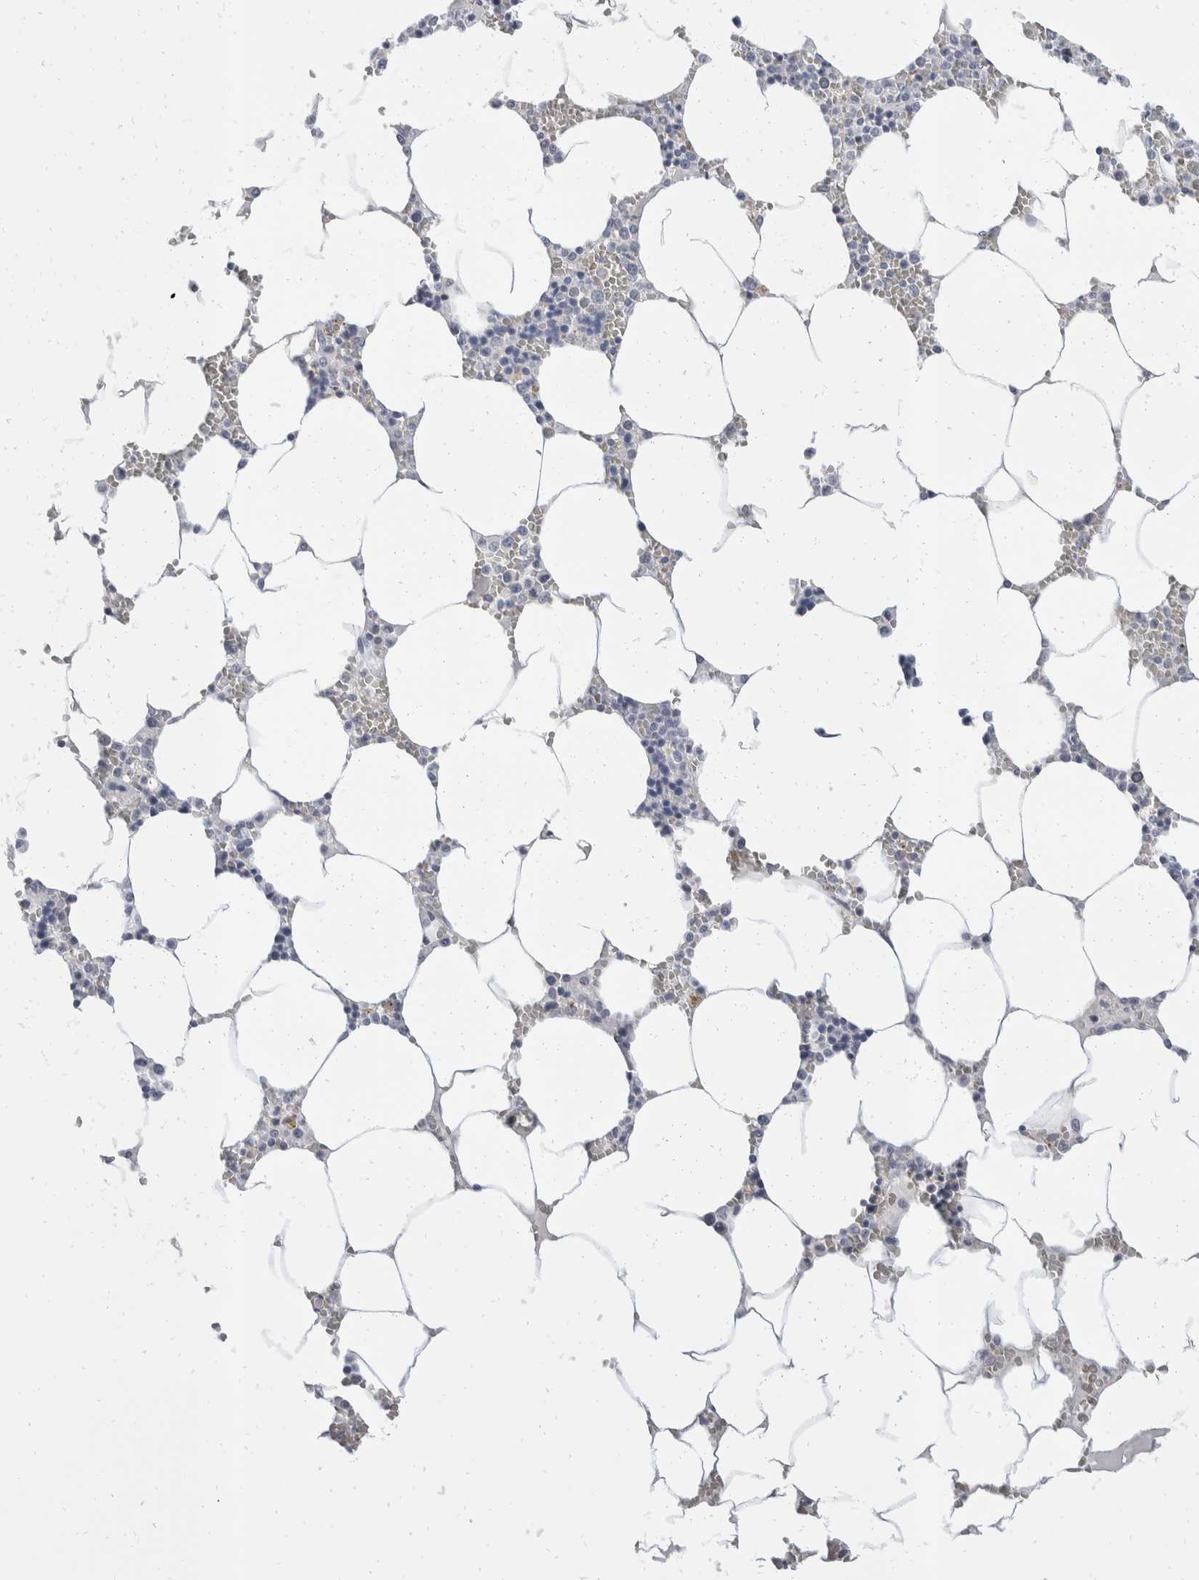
{"staining": {"intensity": "negative", "quantity": "none", "location": "none"}, "tissue": "bone marrow", "cell_type": "Hematopoietic cells", "image_type": "normal", "snomed": [{"axis": "morphology", "description": "Normal tissue, NOS"}, {"axis": "topography", "description": "Bone marrow"}], "caption": "DAB (3,3'-diaminobenzidine) immunohistochemical staining of benign bone marrow reveals no significant positivity in hematopoietic cells. (DAB immunohistochemistry, high magnification).", "gene": "CATSPERD", "patient": {"sex": "male", "age": 70}}